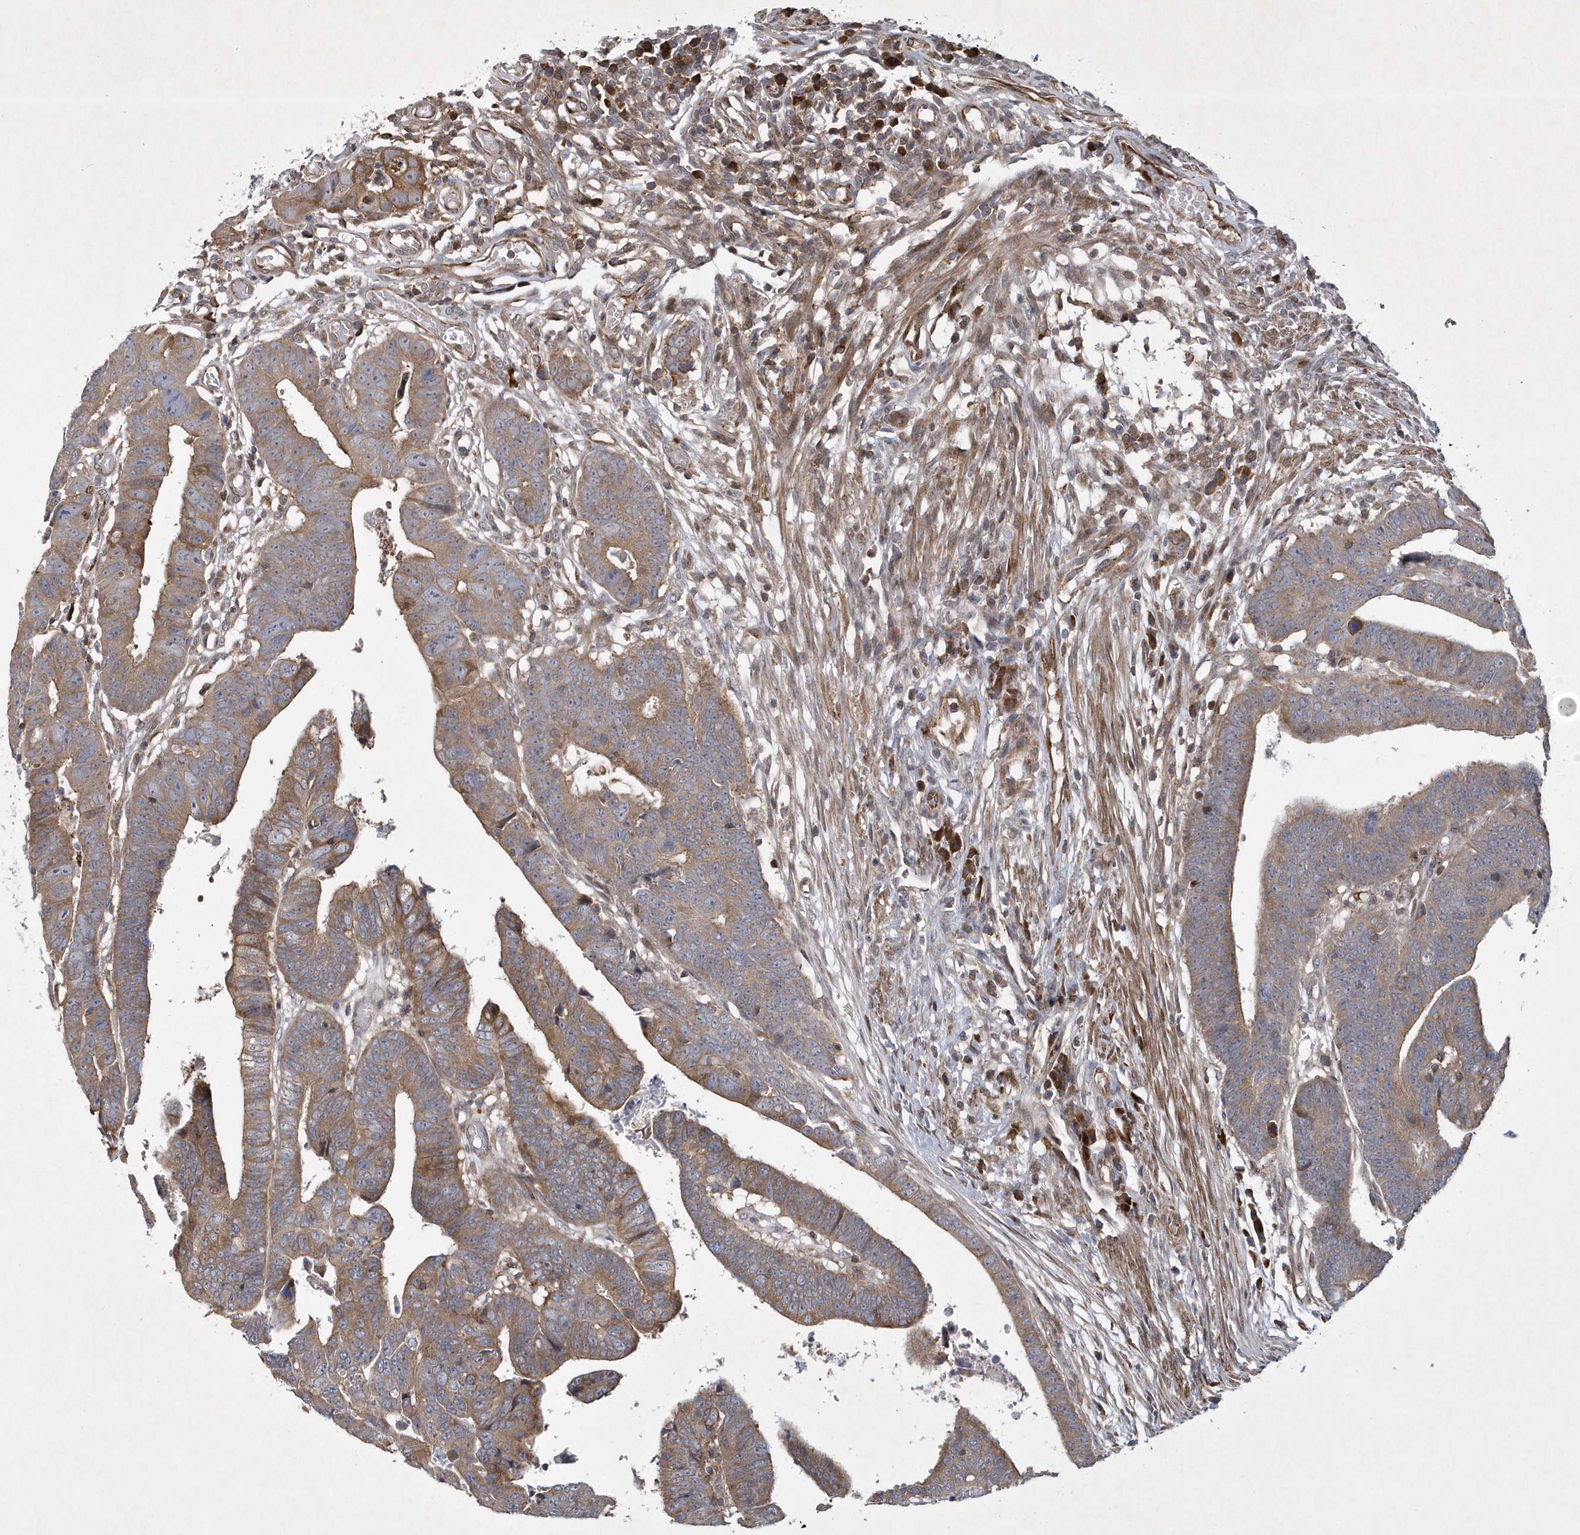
{"staining": {"intensity": "moderate", "quantity": ">75%", "location": "cytoplasmic/membranous"}, "tissue": "colorectal cancer", "cell_type": "Tumor cells", "image_type": "cancer", "snomed": [{"axis": "morphology", "description": "Adenocarcinoma, NOS"}, {"axis": "topography", "description": "Rectum"}], "caption": "Moderate cytoplasmic/membranous staining is identified in approximately >75% of tumor cells in adenocarcinoma (colorectal). (brown staining indicates protein expression, while blue staining denotes nuclei).", "gene": "N4BP2", "patient": {"sex": "female", "age": 65}}